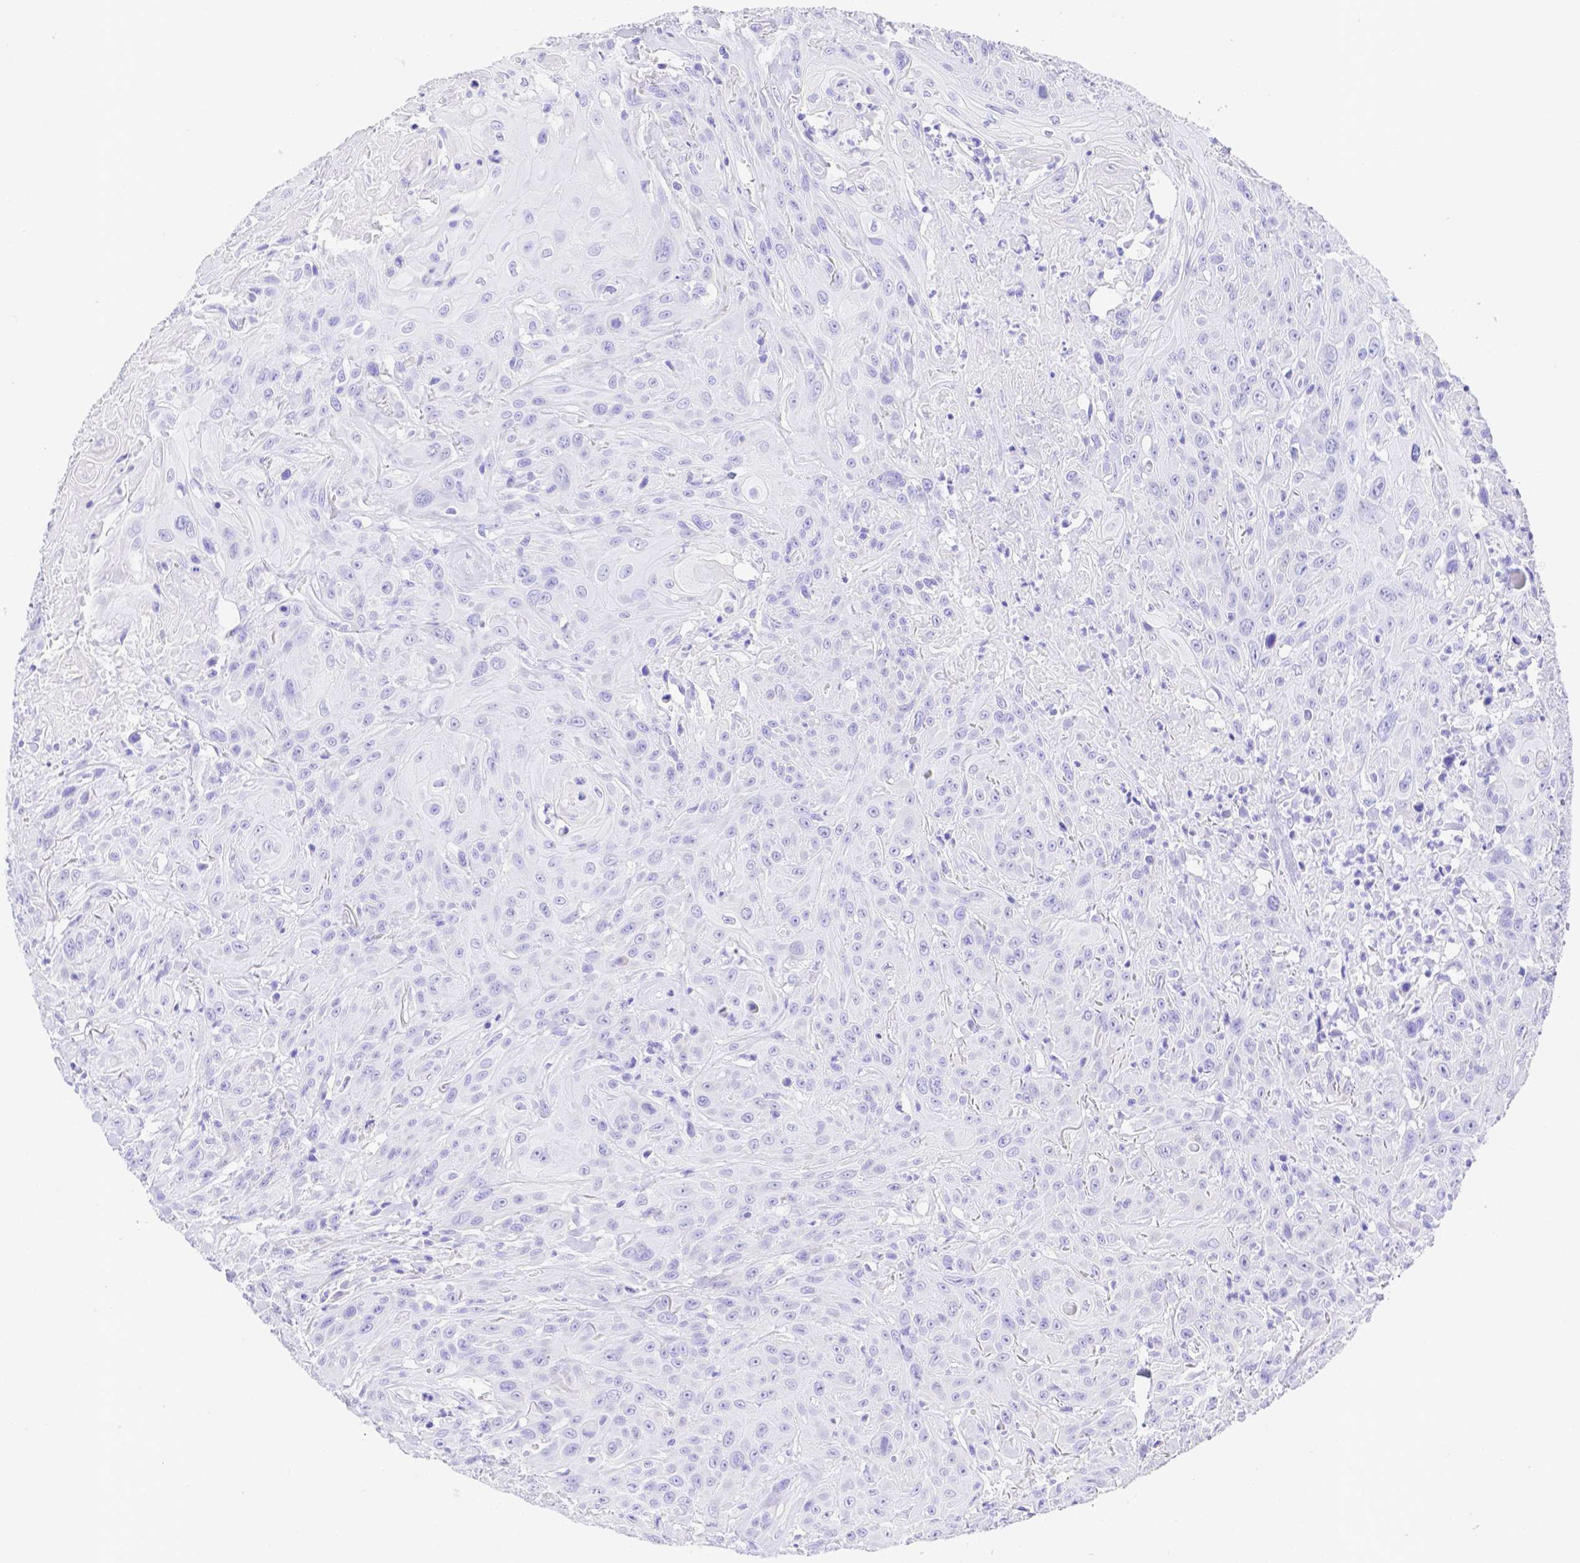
{"staining": {"intensity": "negative", "quantity": "none", "location": "none"}, "tissue": "head and neck cancer", "cell_type": "Tumor cells", "image_type": "cancer", "snomed": [{"axis": "morphology", "description": "Squamous cell carcinoma, NOS"}, {"axis": "topography", "description": "Skin"}, {"axis": "topography", "description": "Head-Neck"}], "caption": "Human squamous cell carcinoma (head and neck) stained for a protein using immunohistochemistry (IHC) reveals no expression in tumor cells.", "gene": "SMR3A", "patient": {"sex": "male", "age": 80}}